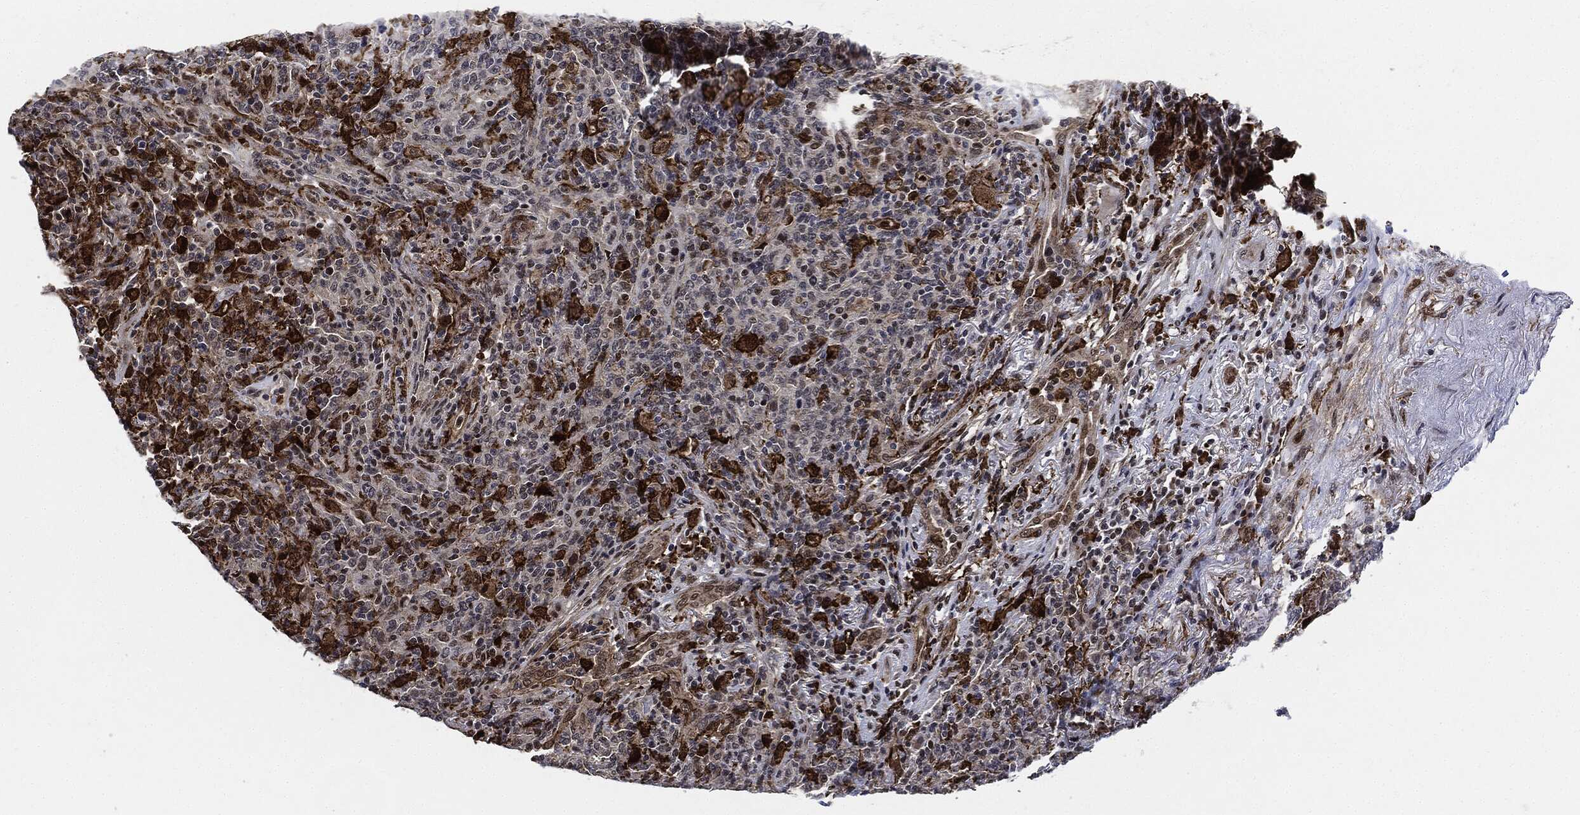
{"staining": {"intensity": "strong", "quantity": "<25%", "location": "cytoplasmic/membranous"}, "tissue": "lymphoma", "cell_type": "Tumor cells", "image_type": "cancer", "snomed": [{"axis": "morphology", "description": "Malignant lymphoma, non-Hodgkin's type, High grade"}, {"axis": "topography", "description": "Lung"}], "caption": "A histopathology image of high-grade malignant lymphoma, non-Hodgkin's type stained for a protein exhibits strong cytoplasmic/membranous brown staining in tumor cells.", "gene": "NANOS3", "patient": {"sex": "male", "age": 79}}